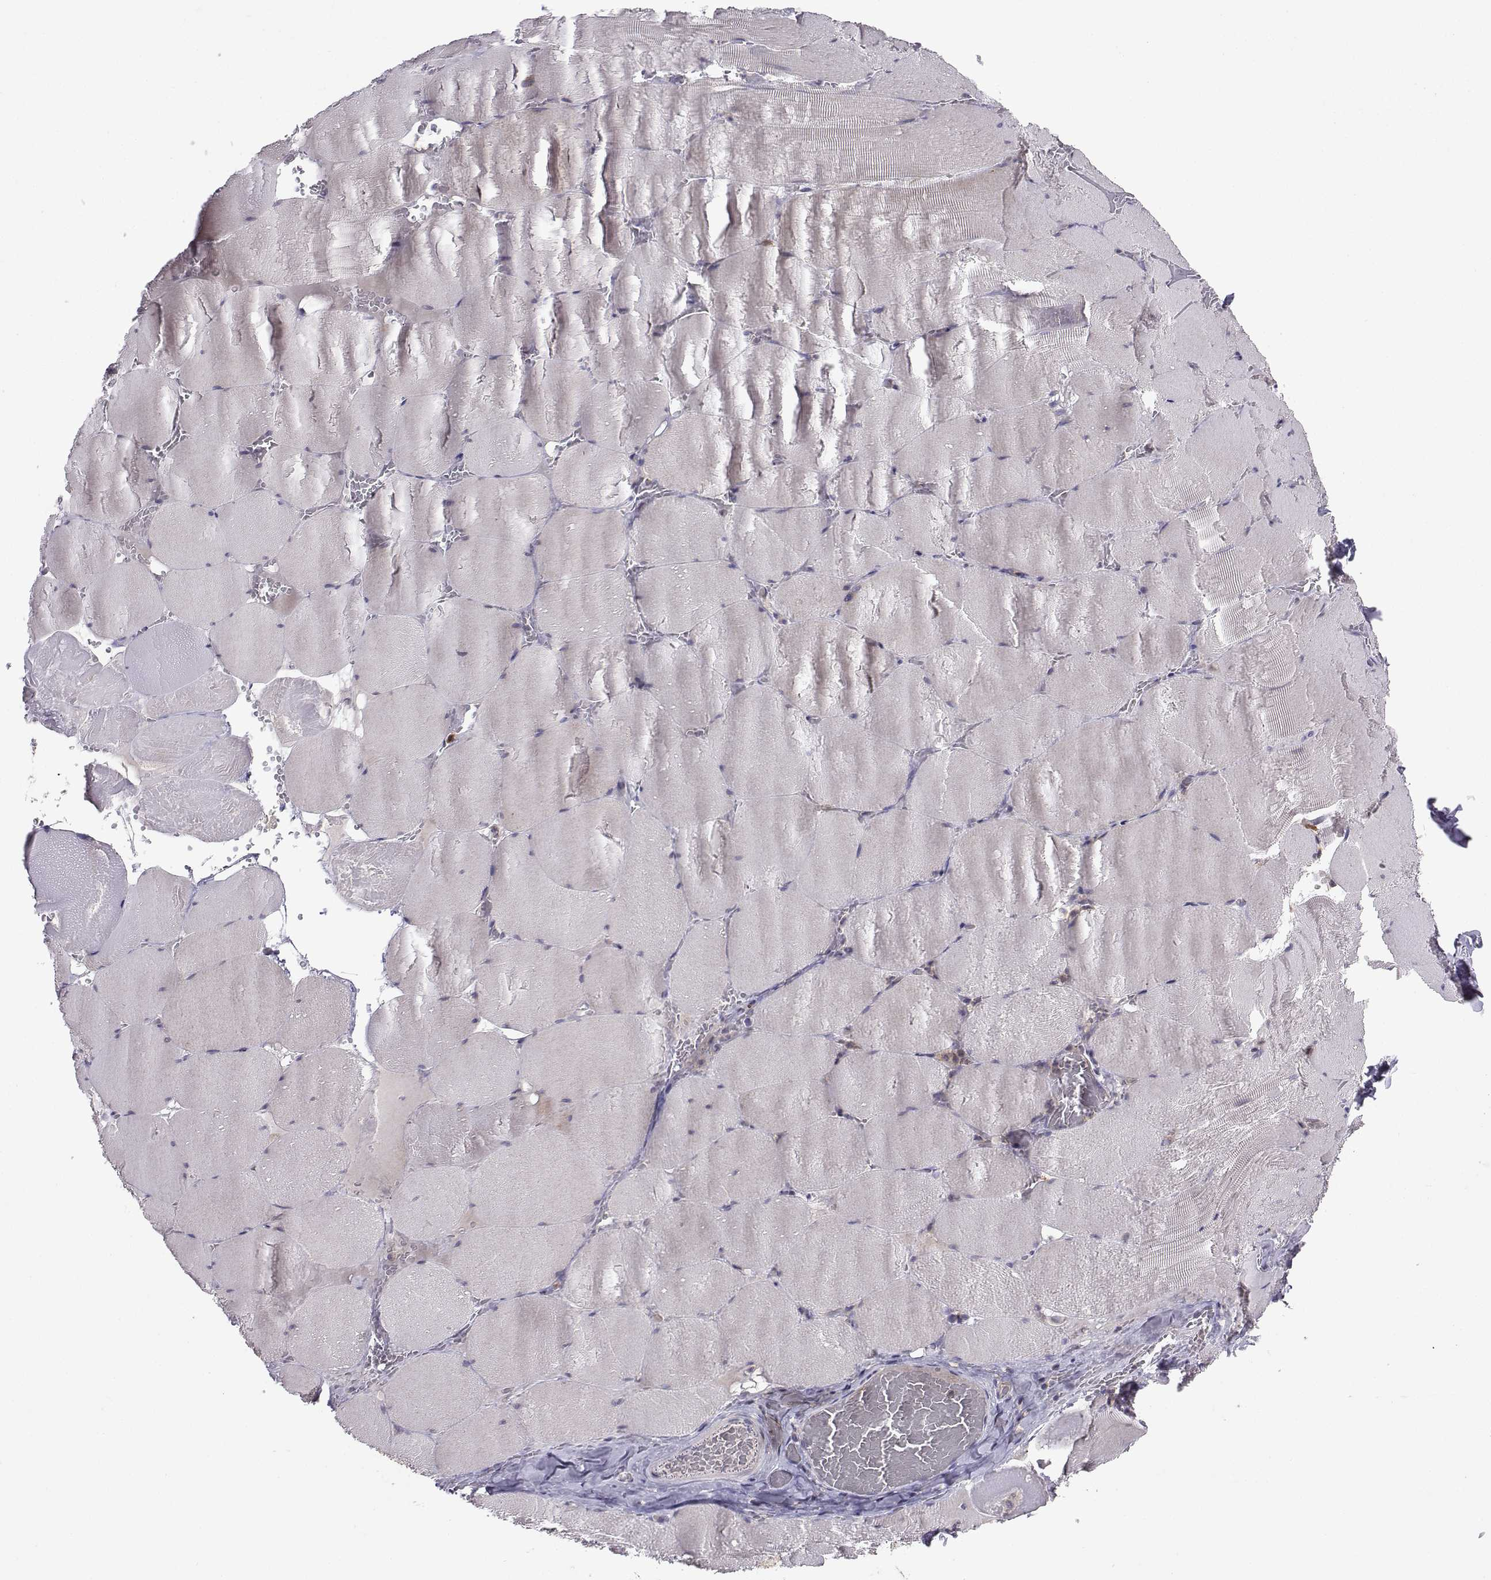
{"staining": {"intensity": "negative", "quantity": "none", "location": "none"}, "tissue": "skeletal muscle", "cell_type": "Myocytes", "image_type": "normal", "snomed": [{"axis": "morphology", "description": "Normal tissue, NOS"}, {"axis": "morphology", "description": "Malignant melanoma, Metastatic site"}, {"axis": "topography", "description": "Skeletal muscle"}], "caption": "This is a micrograph of immunohistochemistry staining of normal skeletal muscle, which shows no staining in myocytes. (DAB (3,3'-diaminobenzidine) immunohistochemistry with hematoxylin counter stain).", "gene": "STXBP5", "patient": {"sex": "male", "age": 50}}